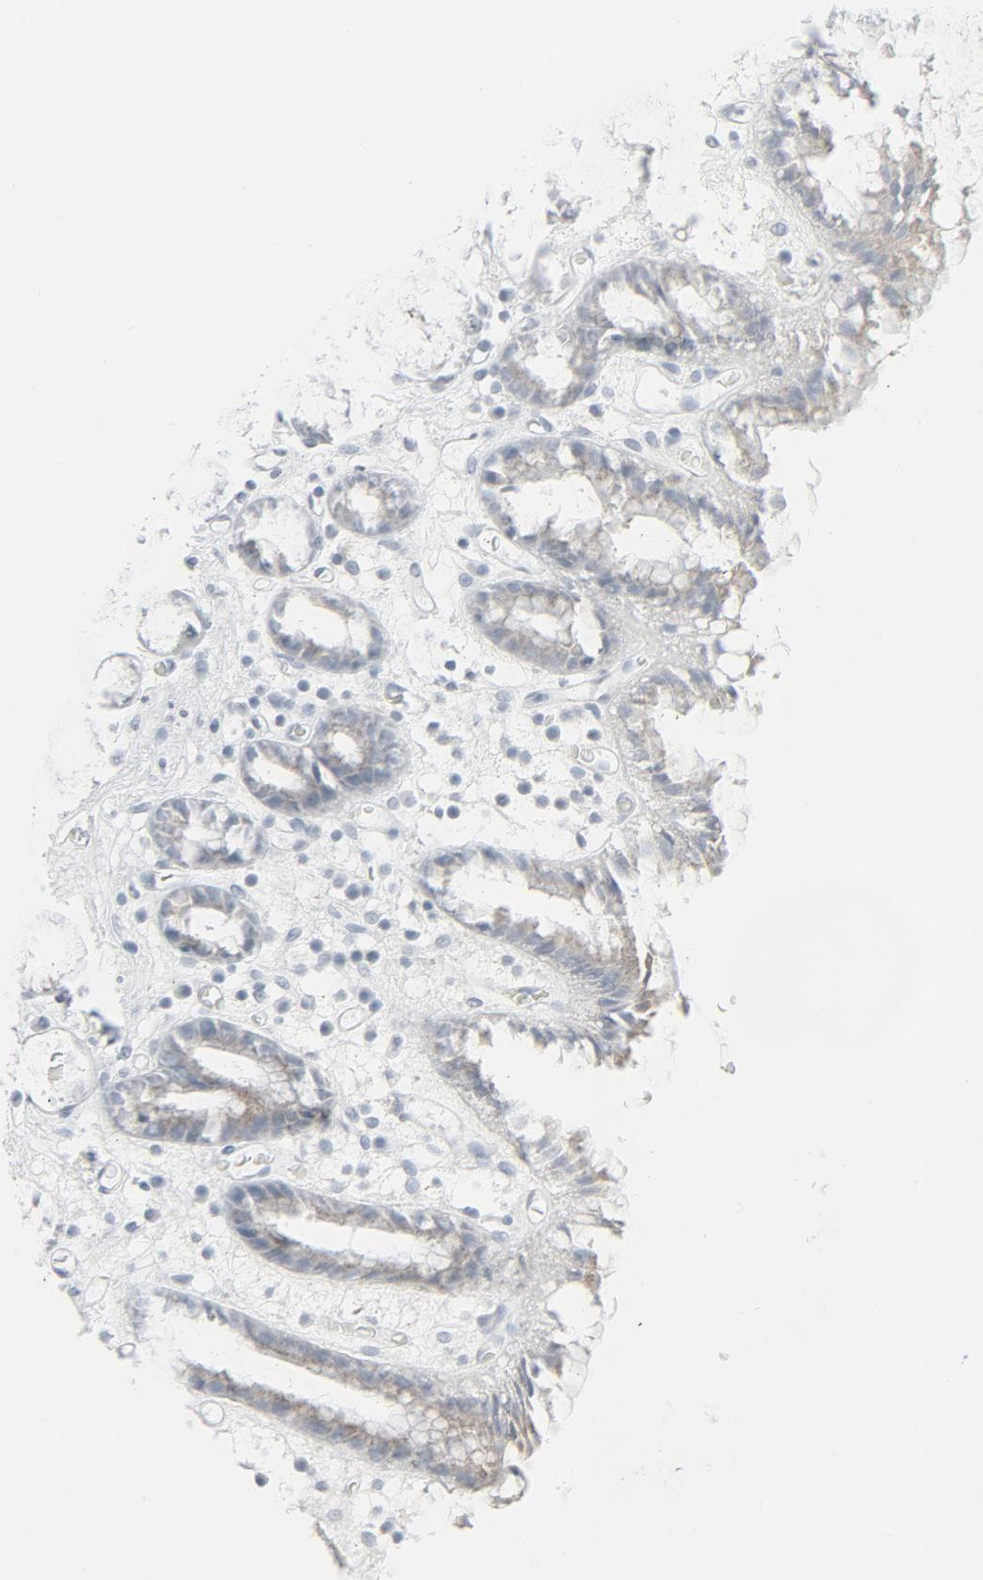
{"staining": {"intensity": "weak", "quantity": "<25%", "location": "cytoplasmic/membranous"}, "tissue": "stomach", "cell_type": "Glandular cells", "image_type": "normal", "snomed": [{"axis": "morphology", "description": "Normal tissue, NOS"}, {"axis": "topography", "description": "Stomach, upper"}], "caption": "IHC histopathology image of benign stomach stained for a protein (brown), which shows no staining in glandular cells. (Brightfield microscopy of DAB (3,3'-diaminobenzidine) immunohistochemistry (IHC) at high magnification).", "gene": "FGFR3", "patient": {"sex": "male", "age": 68}}